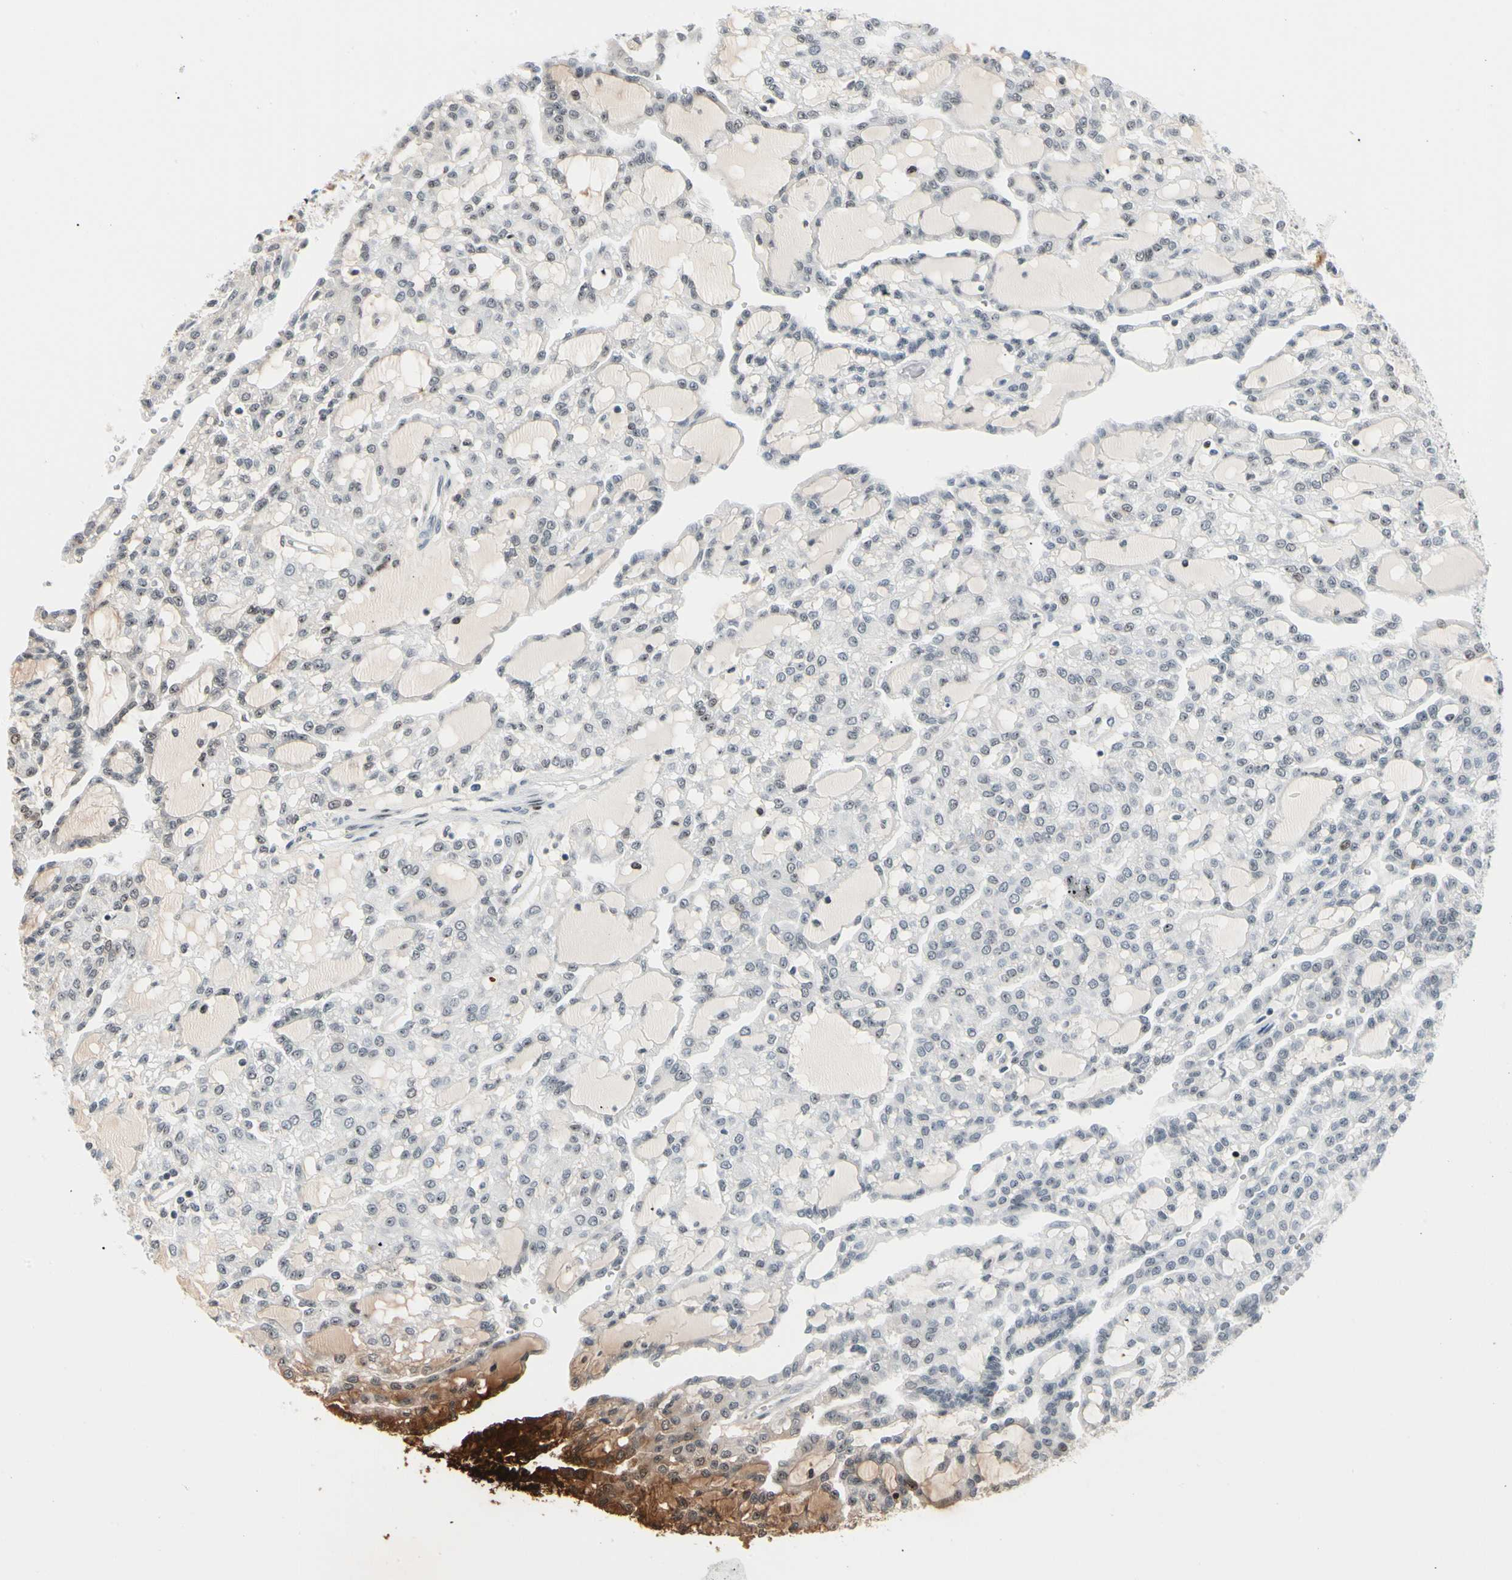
{"staining": {"intensity": "weak", "quantity": "25%-75%", "location": "nuclear"}, "tissue": "renal cancer", "cell_type": "Tumor cells", "image_type": "cancer", "snomed": [{"axis": "morphology", "description": "Adenocarcinoma, NOS"}, {"axis": "topography", "description": "Kidney"}], "caption": "This is a photomicrograph of IHC staining of adenocarcinoma (renal), which shows weak staining in the nuclear of tumor cells.", "gene": "FOXO3", "patient": {"sex": "male", "age": 63}}